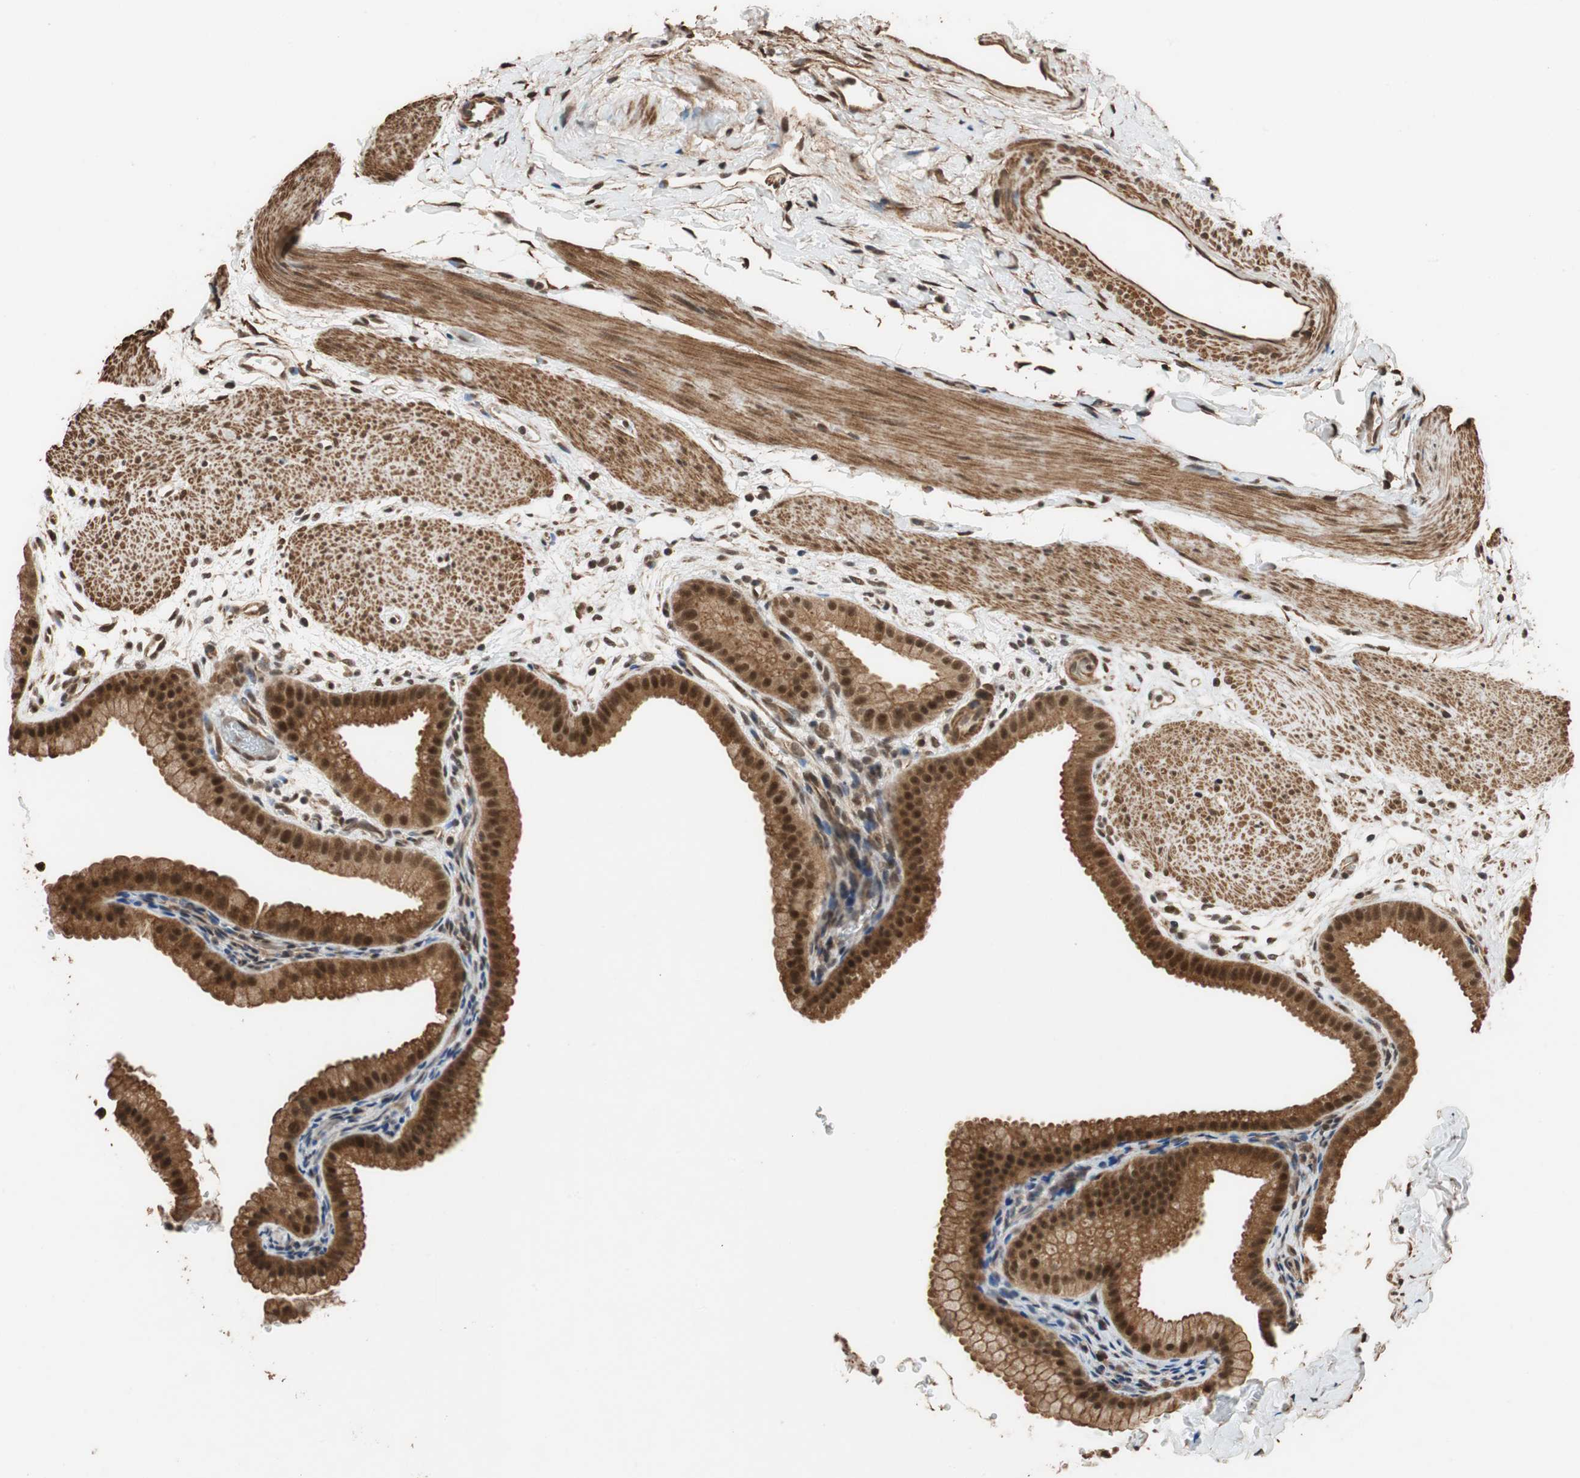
{"staining": {"intensity": "strong", "quantity": ">75%", "location": "cytoplasmic/membranous,nuclear"}, "tissue": "gallbladder", "cell_type": "Glandular cells", "image_type": "normal", "snomed": [{"axis": "morphology", "description": "Normal tissue, NOS"}, {"axis": "topography", "description": "Gallbladder"}], "caption": "Protein staining exhibits strong cytoplasmic/membranous,nuclear expression in approximately >75% of glandular cells in unremarkable gallbladder.", "gene": "CDC5L", "patient": {"sex": "female", "age": 64}}